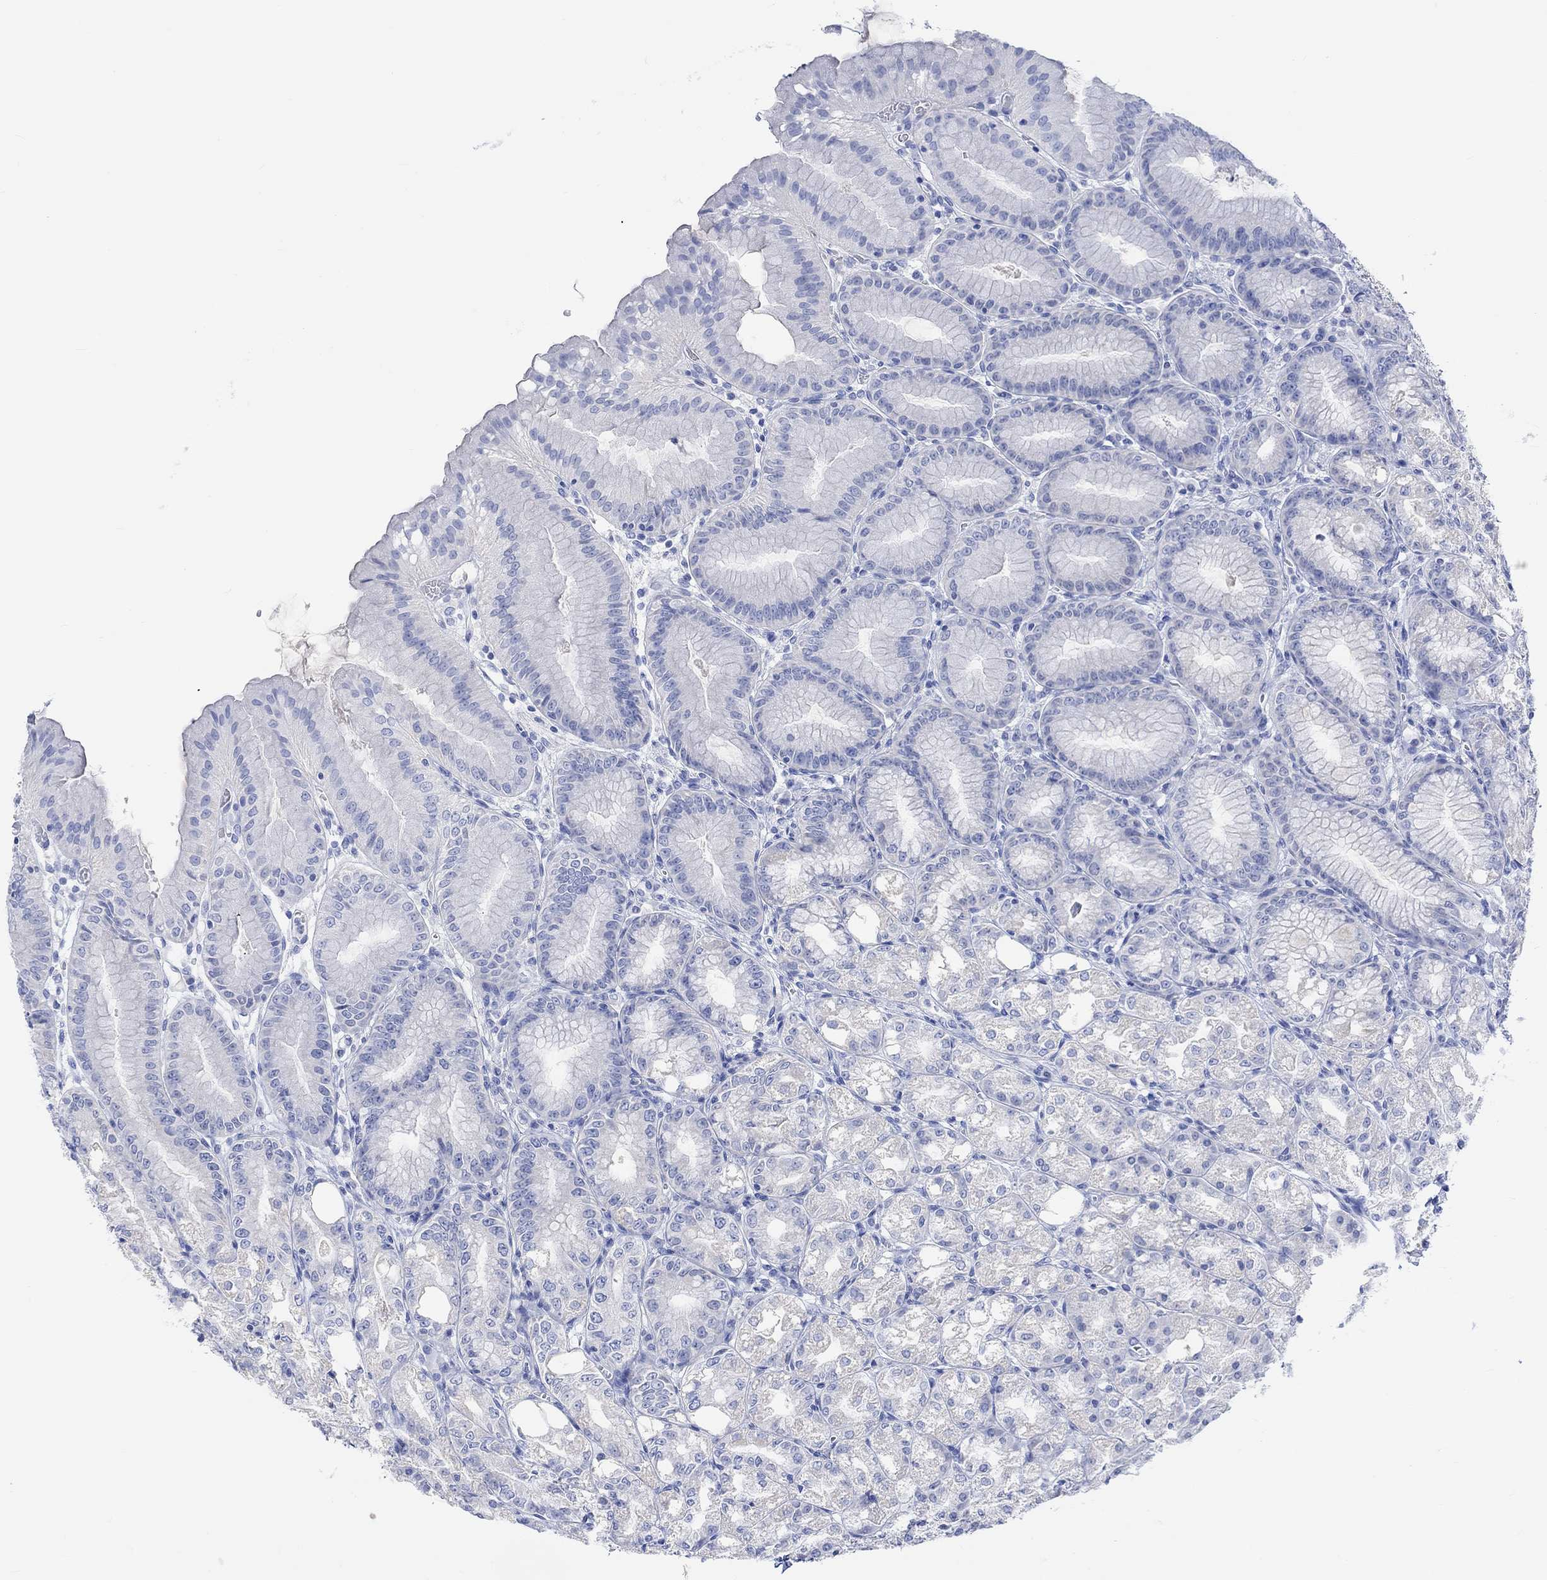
{"staining": {"intensity": "negative", "quantity": "none", "location": "none"}, "tissue": "stomach", "cell_type": "Glandular cells", "image_type": "normal", "snomed": [{"axis": "morphology", "description": "Normal tissue, NOS"}, {"axis": "topography", "description": "Stomach"}], "caption": "A high-resolution image shows IHC staining of normal stomach, which reveals no significant staining in glandular cells.", "gene": "CALCA", "patient": {"sex": "male", "age": 71}}